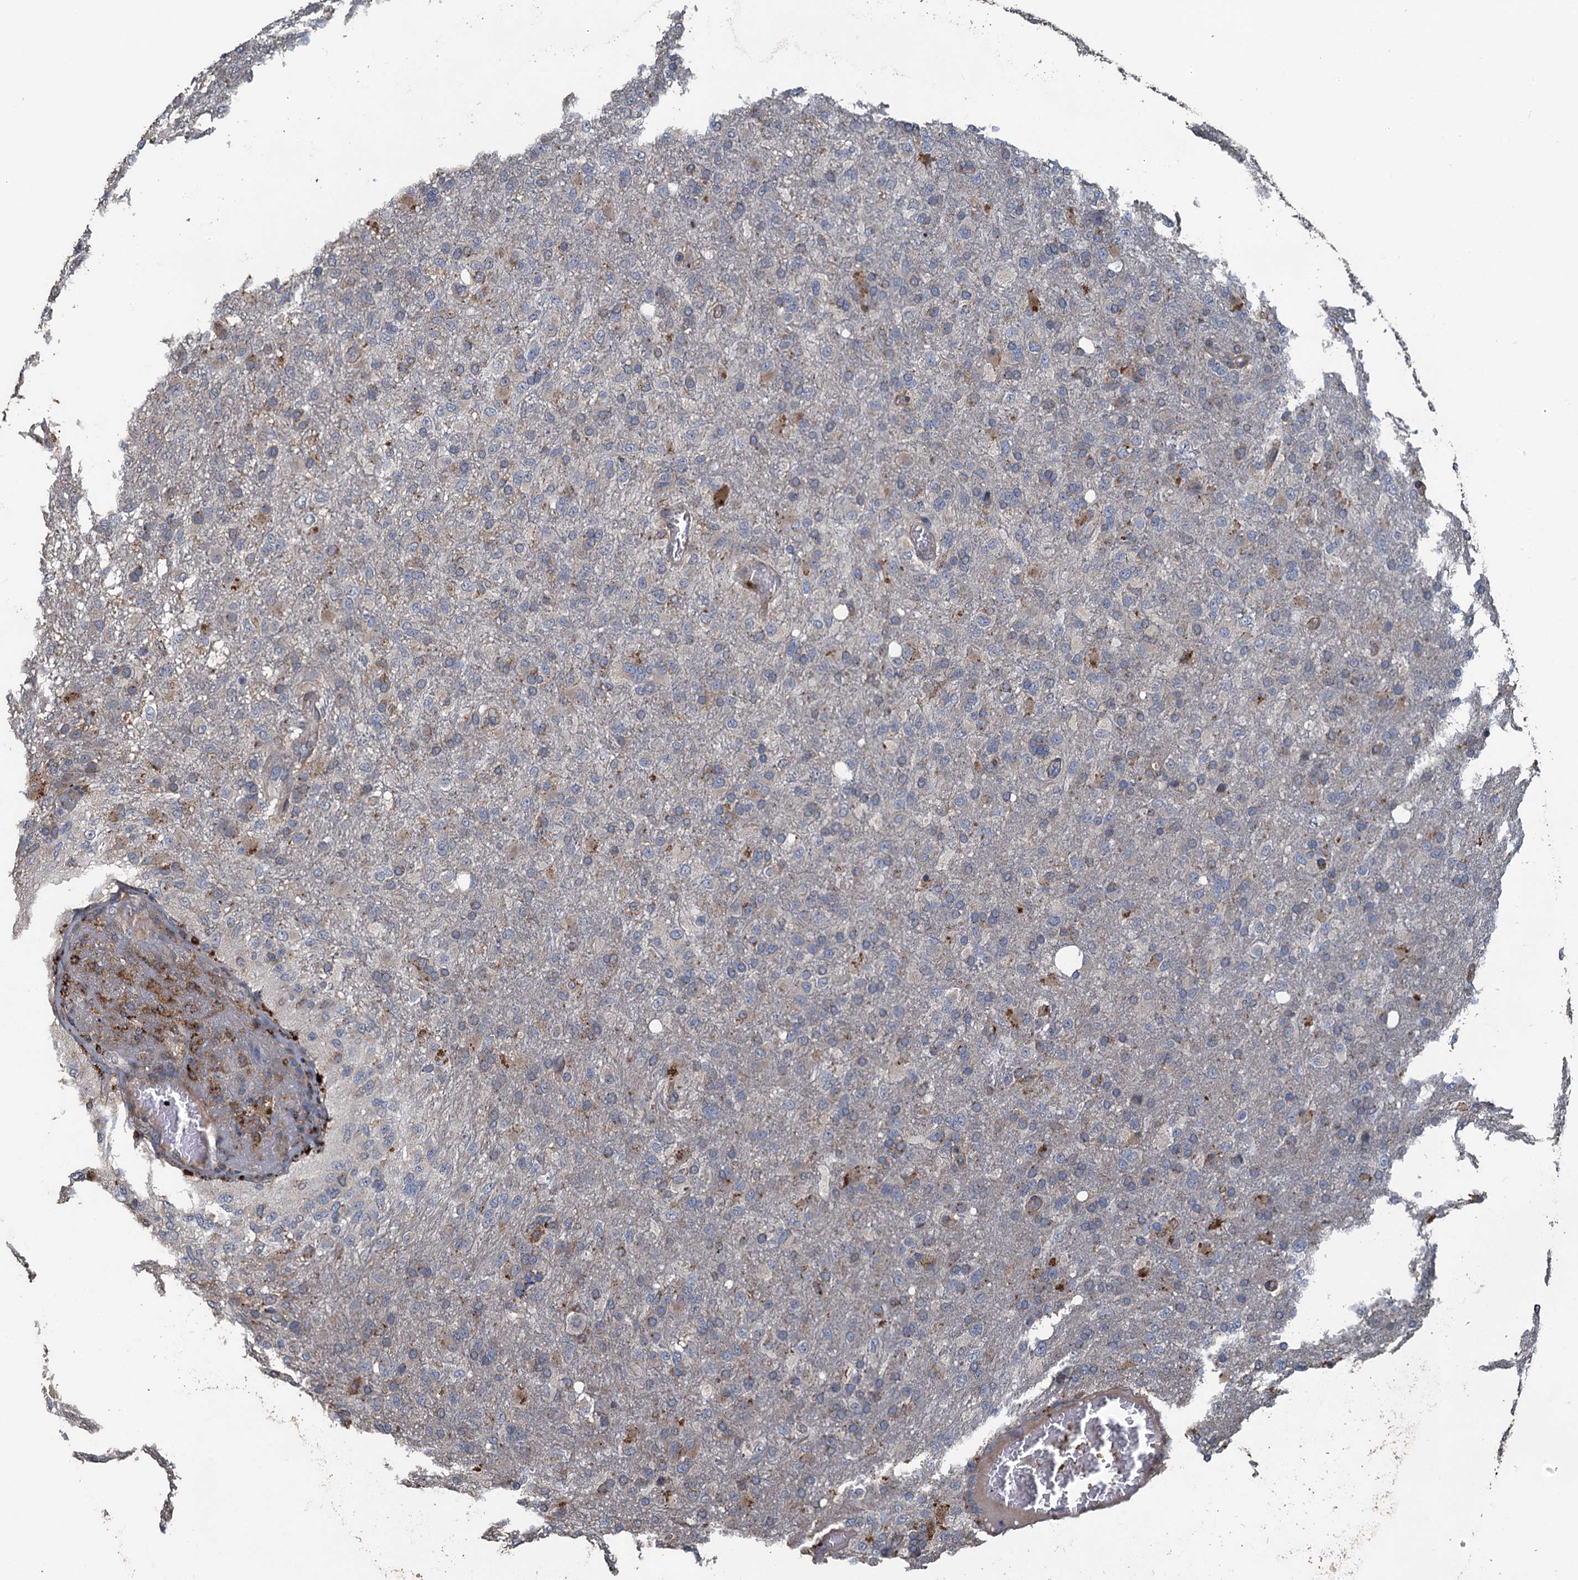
{"staining": {"intensity": "weak", "quantity": "<25%", "location": "cytoplasmic/membranous"}, "tissue": "glioma", "cell_type": "Tumor cells", "image_type": "cancer", "snomed": [{"axis": "morphology", "description": "Glioma, malignant, High grade"}, {"axis": "topography", "description": "Brain"}], "caption": "High magnification brightfield microscopy of glioma stained with DAB (3,3'-diaminobenzidine) (brown) and counterstained with hematoxylin (blue): tumor cells show no significant expression.", "gene": "AGRN", "patient": {"sex": "female", "age": 74}}